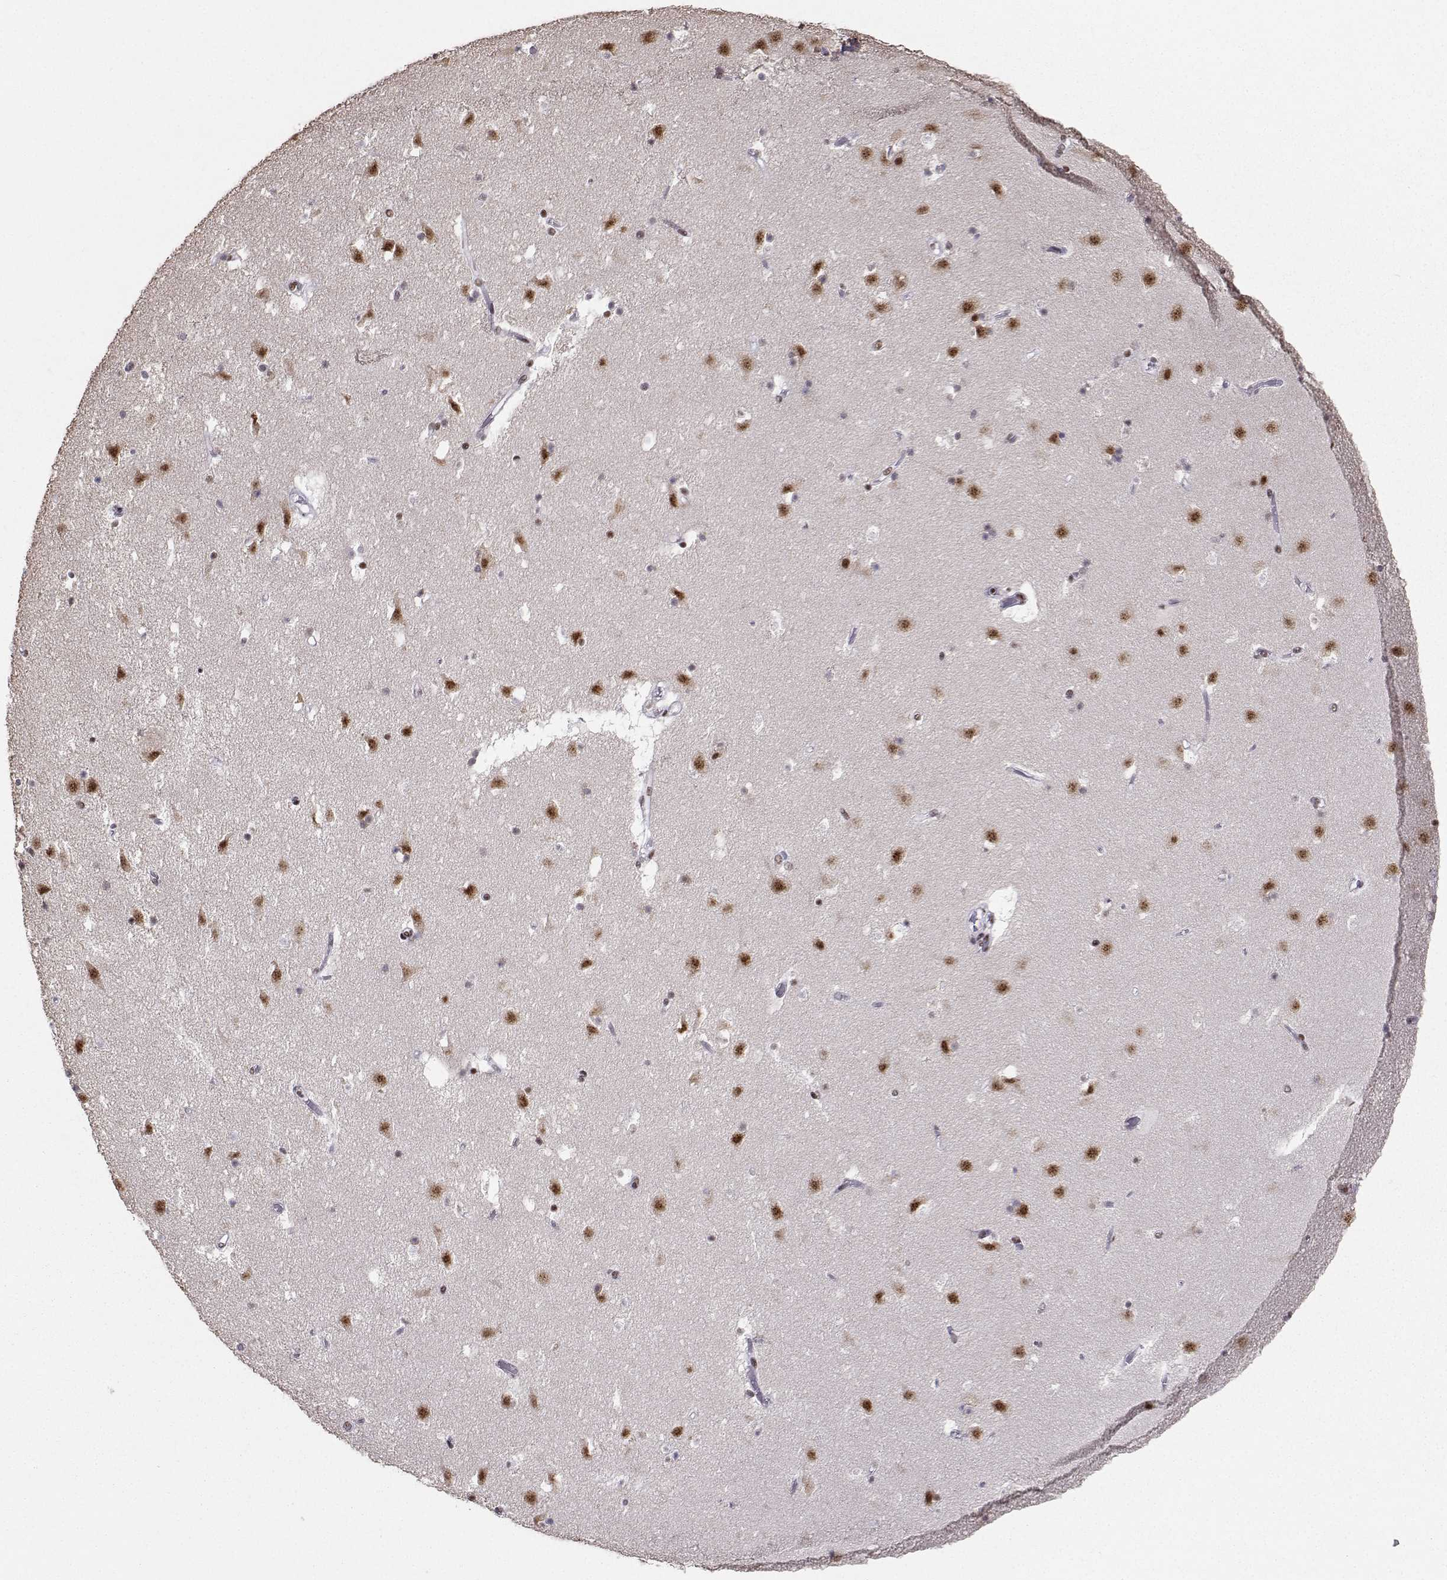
{"staining": {"intensity": "moderate", "quantity": "25%-75%", "location": "nuclear"}, "tissue": "caudate", "cell_type": "Glial cells", "image_type": "normal", "snomed": [{"axis": "morphology", "description": "Normal tissue, NOS"}, {"axis": "topography", "description": "Lateral ventricle wall"}], "caption": "Glial cells exhibit moderate nuclear staining in about 25%-75% of cells in unremarkable caudate.", "gene": "SNRPB2", "patient": {"sex": "female", "age": 42}}